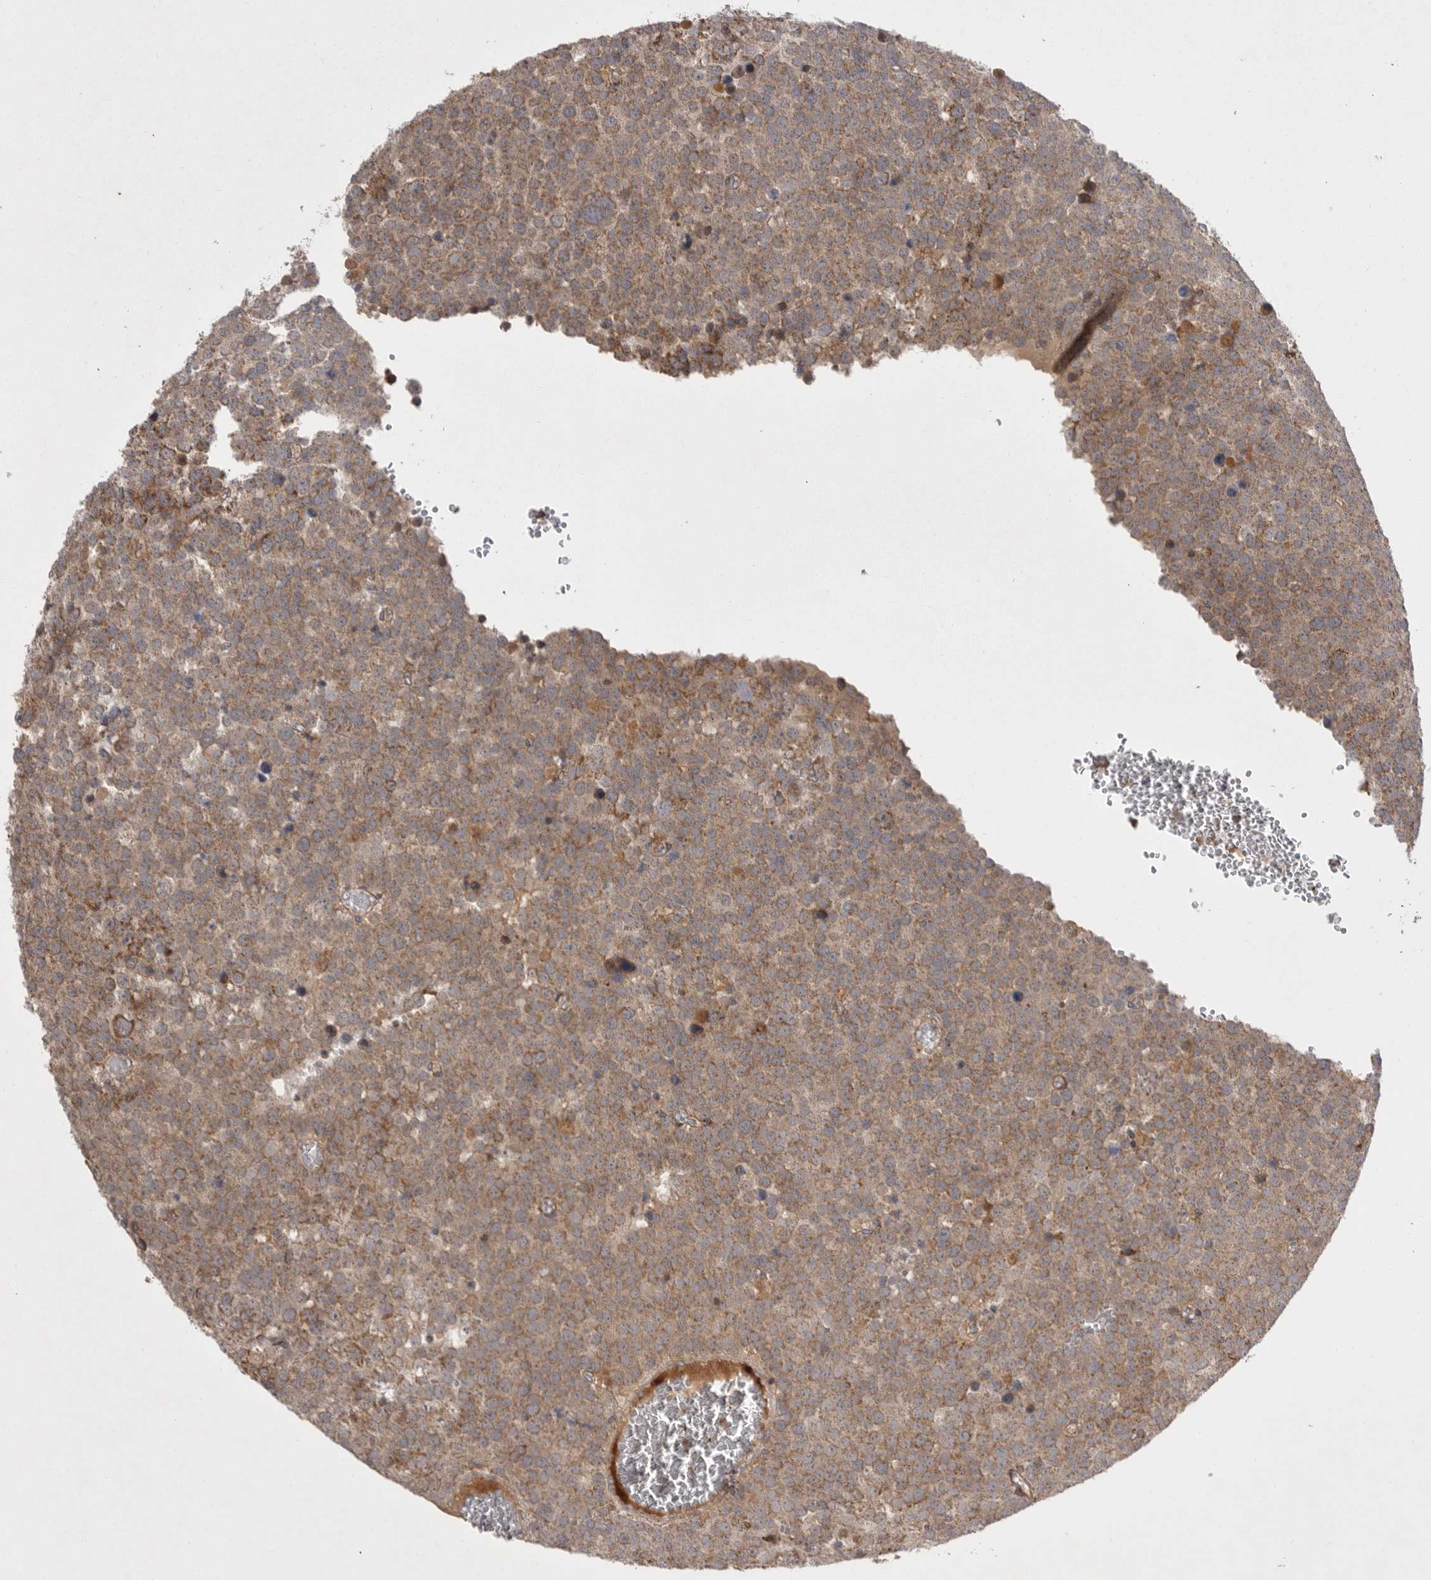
{"staining": {"intensity": "moderate", "quantity": ">75%", "location": "cytoplasmic/membranous"}, "tissue": "testis cancer", "cell_type": "Tumor cells", "image_type": "cancer", "snomed": [{"axis": "morphology", "description": "Seminoma, NOS"}, {"axis": "topography", "description": "Testis"}], "caption": "Immunohistochemistry staining of seminoma (testis), which demonstrates medium levels of moderate cytoplasmic/membranous staining in approximately >75% of tumor cells indicating moderate cytoplasmic/membranous protein staining. The staining was performed using DAB (brown) for protein detection and nuclei were counterstained in hematoxylin (blue).", "gene": "KYAT3", "patient": {"sex": "male", "age": 71}}